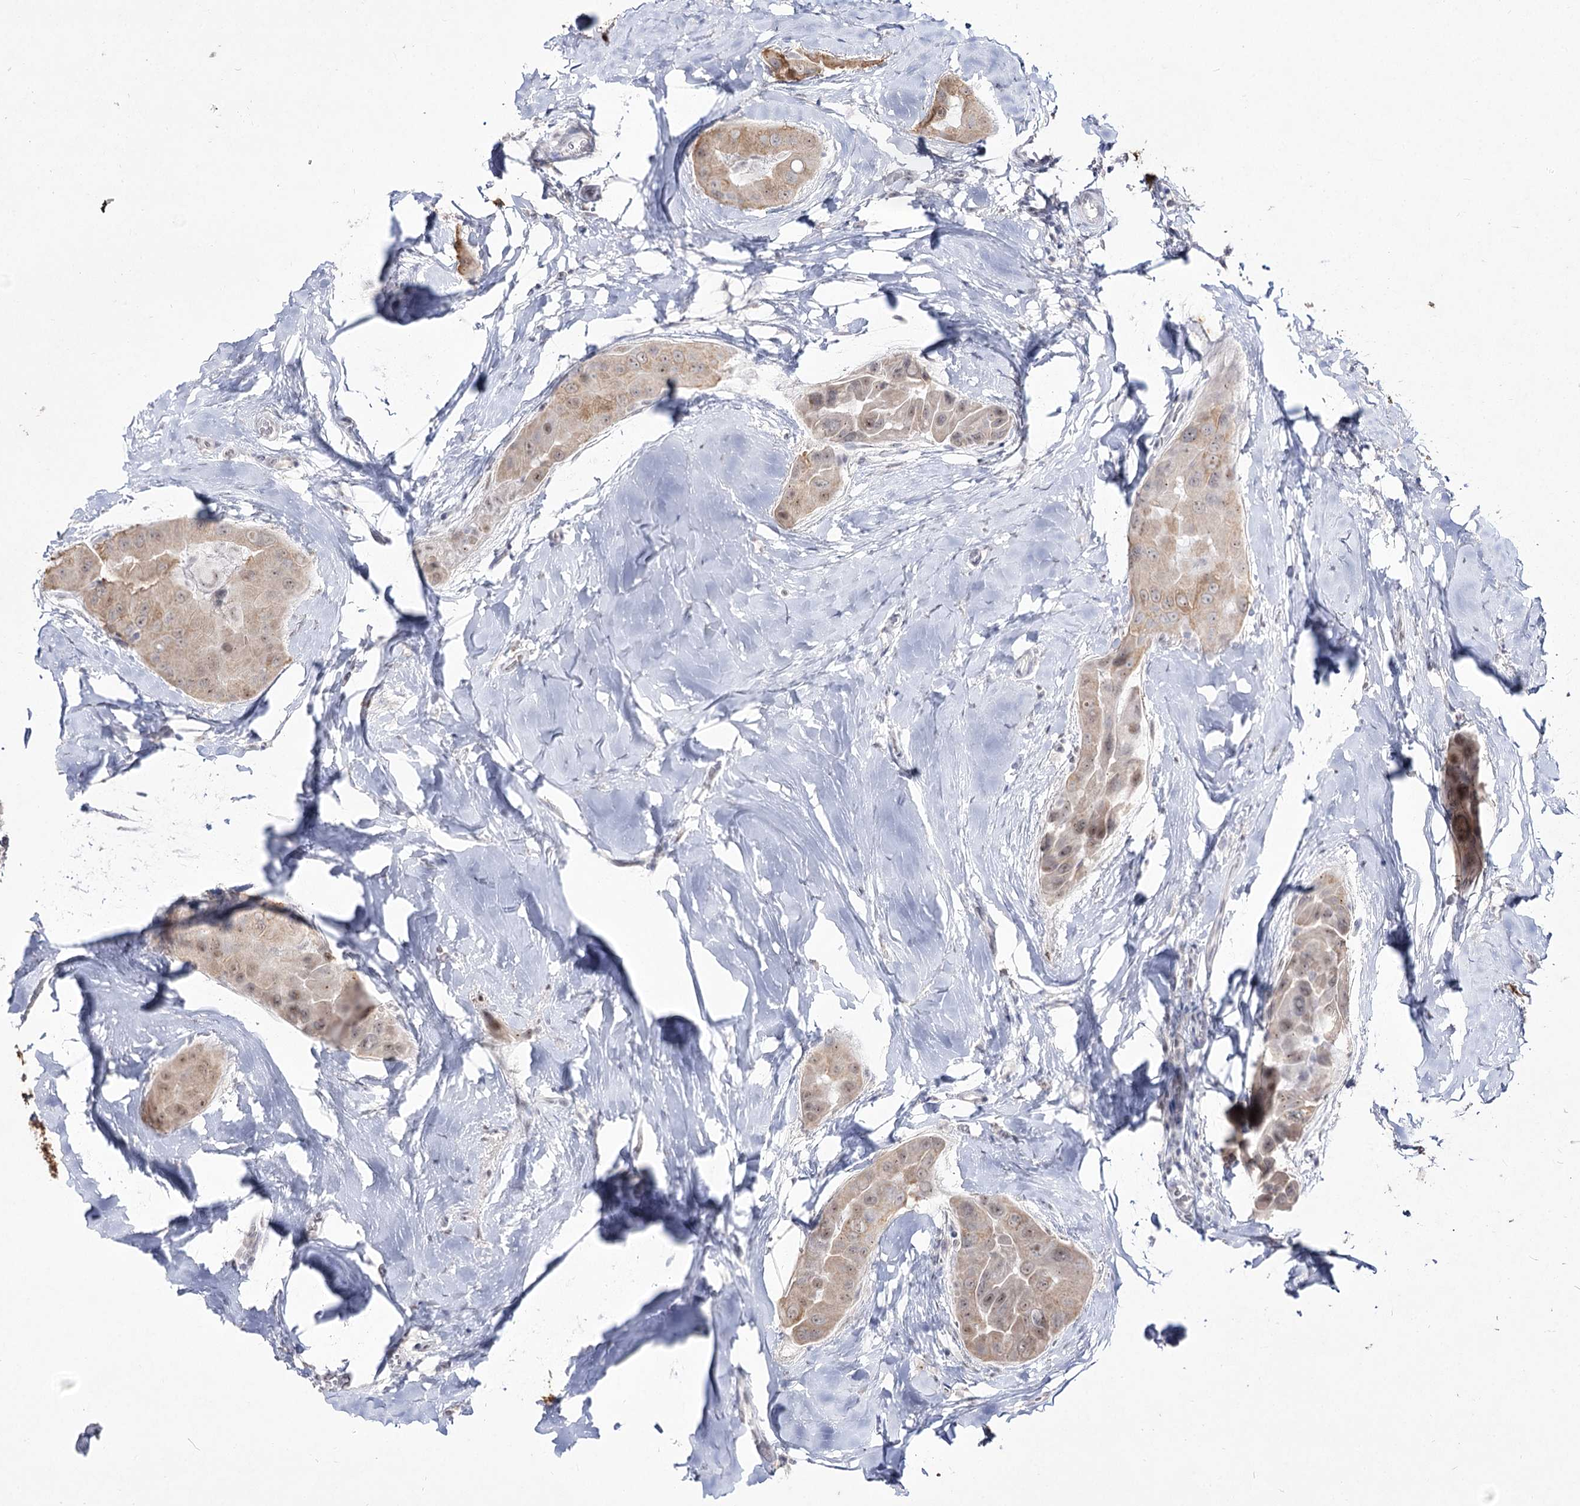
{"staining": {"intensity": "moderate", "quantity": ">75%", "location": "cytoplasmic/membranous"}, "tissue": "thyroid cancer", "cell_type": "Tumor cells", "image_type": "cancer", "snomed": [{"axis": "morphology", "description": "Papillary adenocarcinoma, NOS"}, {"axis": "topography", "description": "Thyroid gland"}], "caption": "Human papillary adenocarcinoma (thyroid) stained with a protein marker exhibits moderate staining in tumor cells.", "gene": "DDX50", "patient": {"sex": "male", "age": 33}}